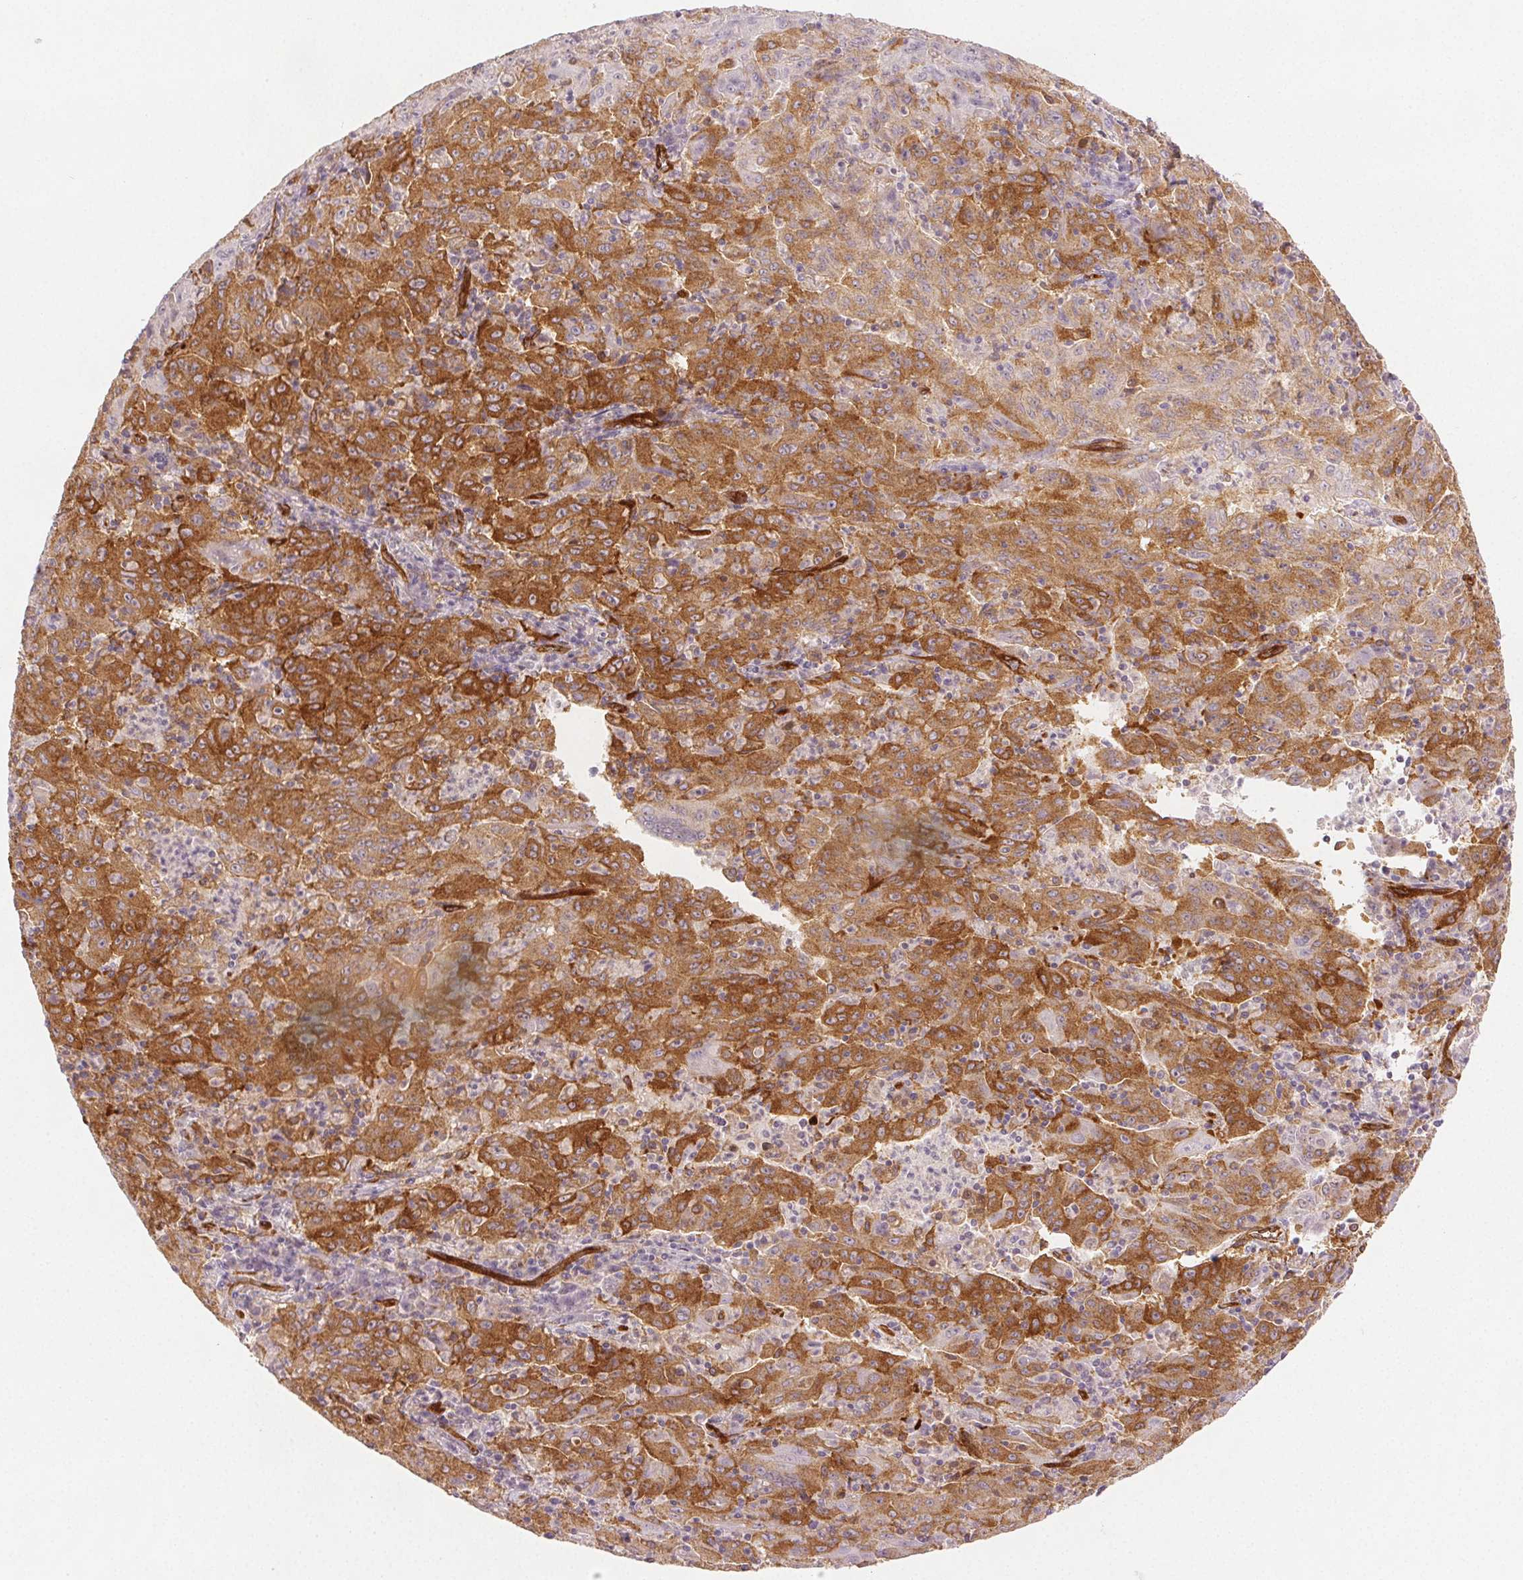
{"staining": {"intensity": "moderate", "quantity": ">75%", "location": "cytoplasmic/membranous"}, "tissue": "pancreatic cancer", "cell_type": "Tumor cells", "image_type": "cancer", "snomed": [{"axis": "morphology", "description": "Adenocarcinoma, NOS"}, {"axis": "topography", "description": "Pancreas"}], "caption": "A brown stain labels moderate cytoplasmic/membranous staining of a protein in pancreatic cancer (adenocarcinoma) tumor cells.", "gene": "DIAPH2", "patient": {"sex": "male", "age": 63}}